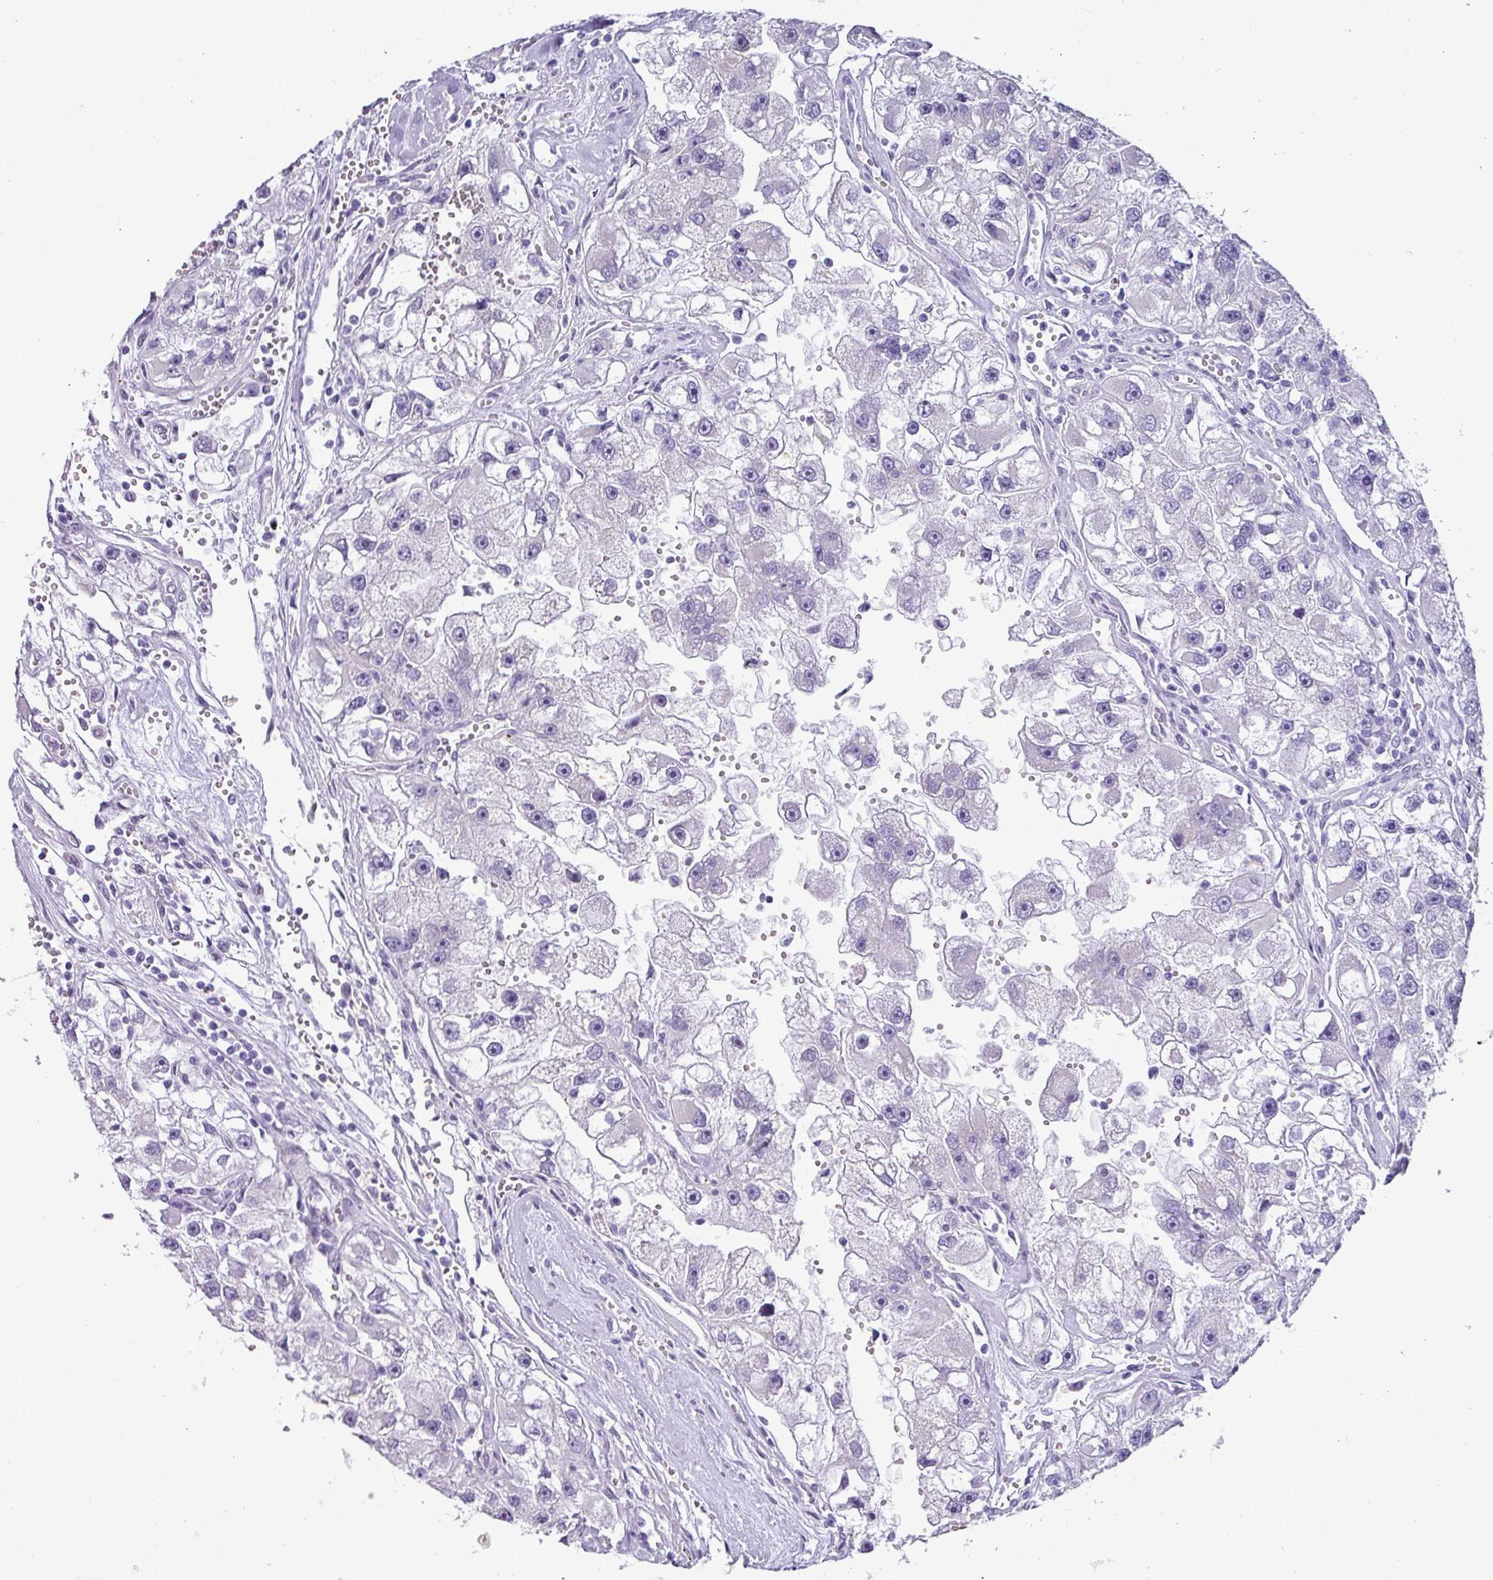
{"staining": {"intensity": "negative", "quantity": "none", "location": "none"}, "tissue": "renal cancer", "cell_type": "Tumor cells", "image_type": "cancer", "snomed": [{"axis": "morphology", "description": "Adenocarcinoma, NOS"}, {"axis": "topography", "description": "Kidney"}], "caption": "Immunohistochemistry of human renal cancer exhibits no staining in tumor cells. The staining is performed using DAB brown chromogen with nuclei counter-stained in using hematoxylin.", "gene": "NCCRP1", "patient": {"sex": "male", "age": 63}}